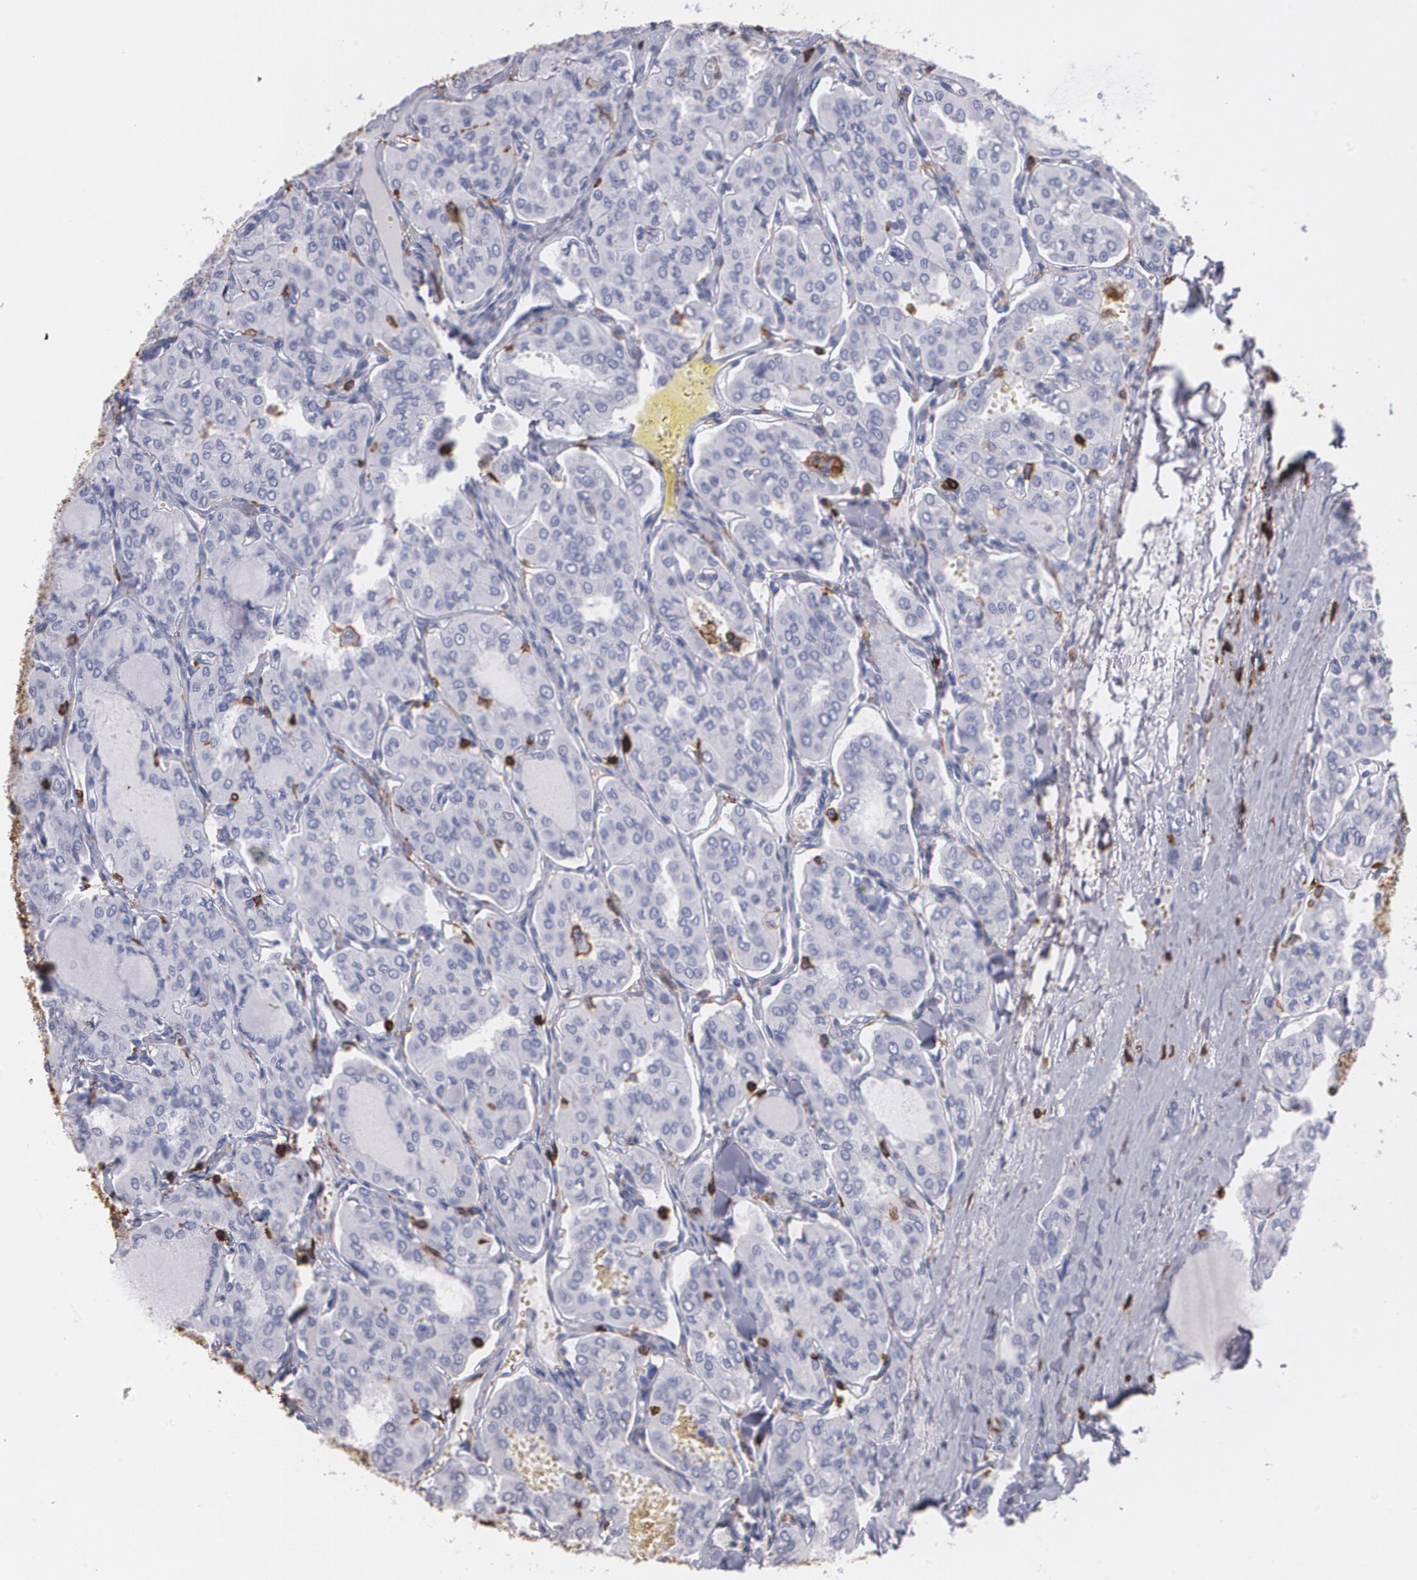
{"staining": {"intensity": "negative", "quantity": "none", "location": "none"}, "tissue": "thyroid cancer", "cell_type": "Tumor cells", "image_type": "cancer", "snomed": [{"axis": "morphology", "description": "Papillary adenocarcinoma, NOS"}, {"axis": "topography", "description": "Thyroid gland"}], "caption": "Tumor cells show no significant expression in thyroid papillary adenocarcinoma.", "gene": "PTPRC", "patient": {"sex": "male", "age": 20}}